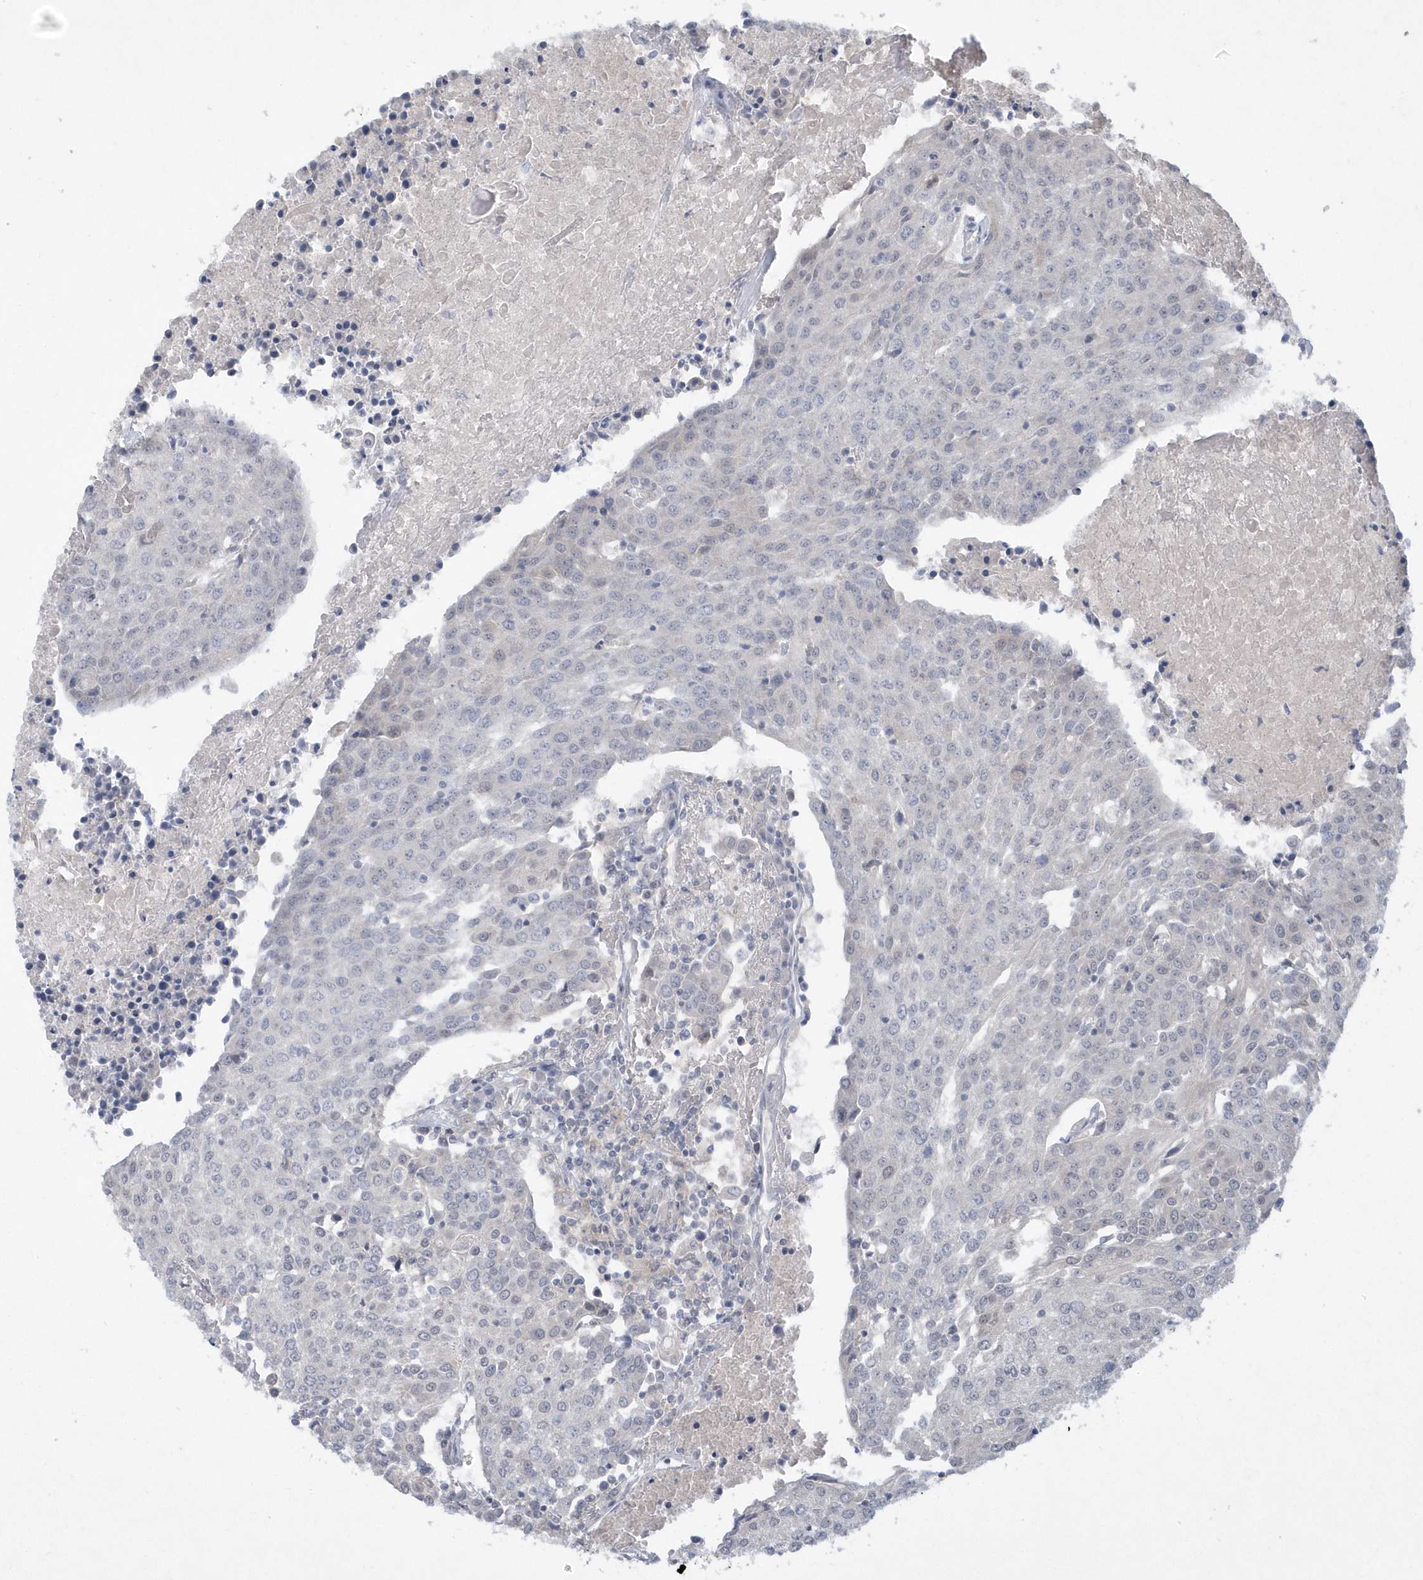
{"staining": {"intensity": "negative", "quantity": "none", "location": "none"}, "tissue": "urothelial cancer", "cell_type": "Tumor cells", "image_type": "cancer", "snomed": [{"axis": "morphology", "description": "Urothelial carcinoma, High grade"}, {"axis": "topography", "description": "Urinary bladder"}], "caption": "DAB immunohistochemical staining of human urothelial carcinoma (high-grade) exhibits no significant staining in tumor cells. (DAB immunohistochemistry (IHC) with hematoxylin counter stain).", "gene": "TSPEAR", "patient": {"sex": "female", "age": 85}}